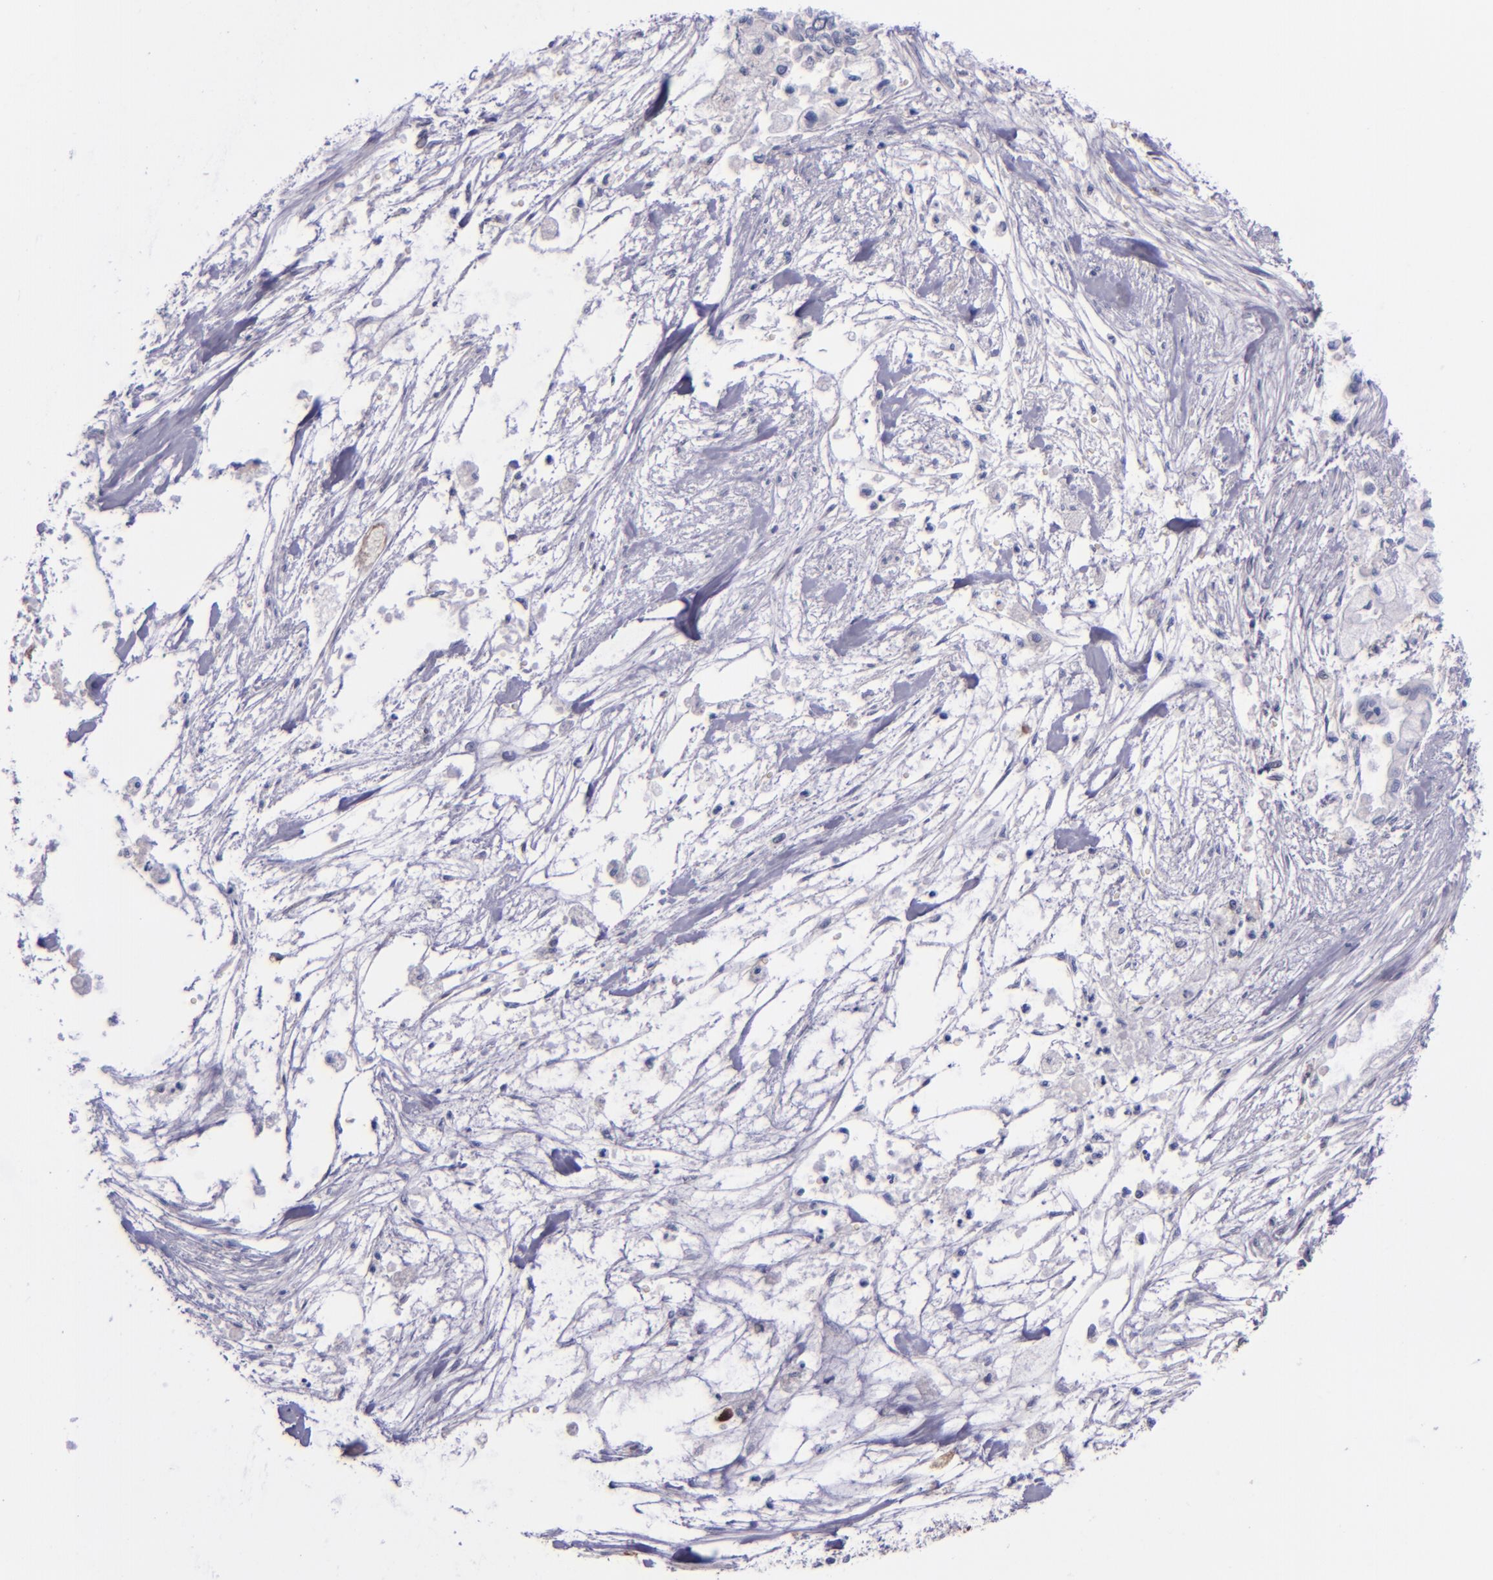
{"staining": {"intensity": "negative", "quantity": "none", "location": "none"}, "tissue": "pancreatic cancer", "cell_type": "Tumor cells", "image_type": "cancer", "snomed": [{"axis": "morphology", "description": "Adenocarcinoma, NOS"}, {"axis": "topography", "description": "Pancreas"}], "caption": "Immunohistochemistry micrograph of human adenocarcinoma (pancreatic) stained for a protein (brown), which exhibits no expression in tumor cells. The staining is performed using DAB (3,3'-diaminobenzidine) brown chromogen with nuclei counter-stained in using hematoxylin.", "gene": "F13A1", "patient": {"sex": "male", "age": 79}}